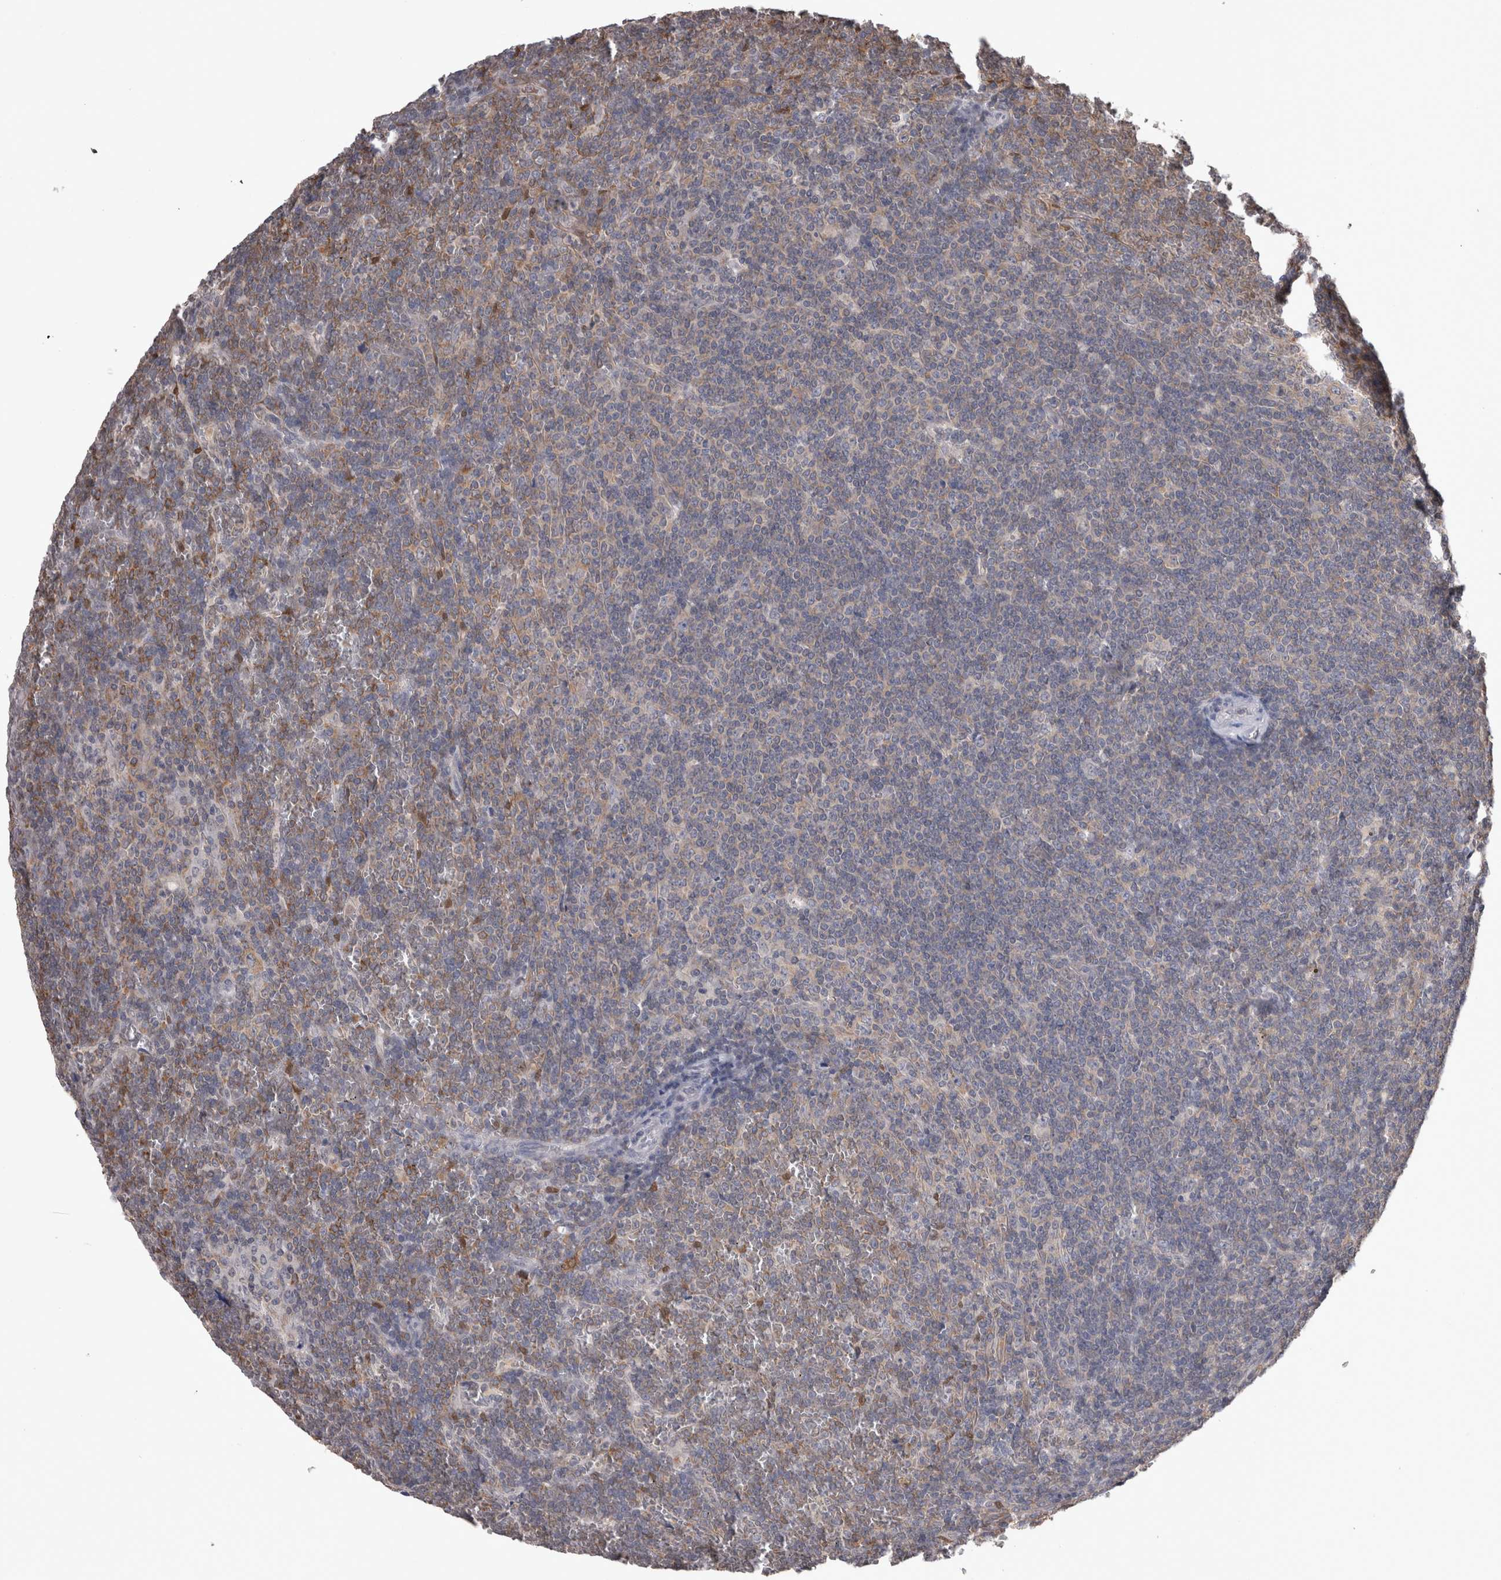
{"staining": {"intensity": "moderate", "quantity": "<25%", "location": "cytoplasmic/membranous"}, "tissue": "lymphoma", "cell_type": "Tumor cells", "image_type": "cancer", "snomed": [{"axis": "morphology", "description": "Malignant lymphoma, non-Hodgkin's type, Low grade"}, {"axis": "topography", "description": "Spleen"}], "caption": "Tumor cells show moderate cytoplasmic/membranous positivity in approximately <25% of cells in lymphoma. (Brightfield microscopy of DAB IHC at high magnification).", "gene": "DDX6", "patient": {"sex": "female", "age": 19}}